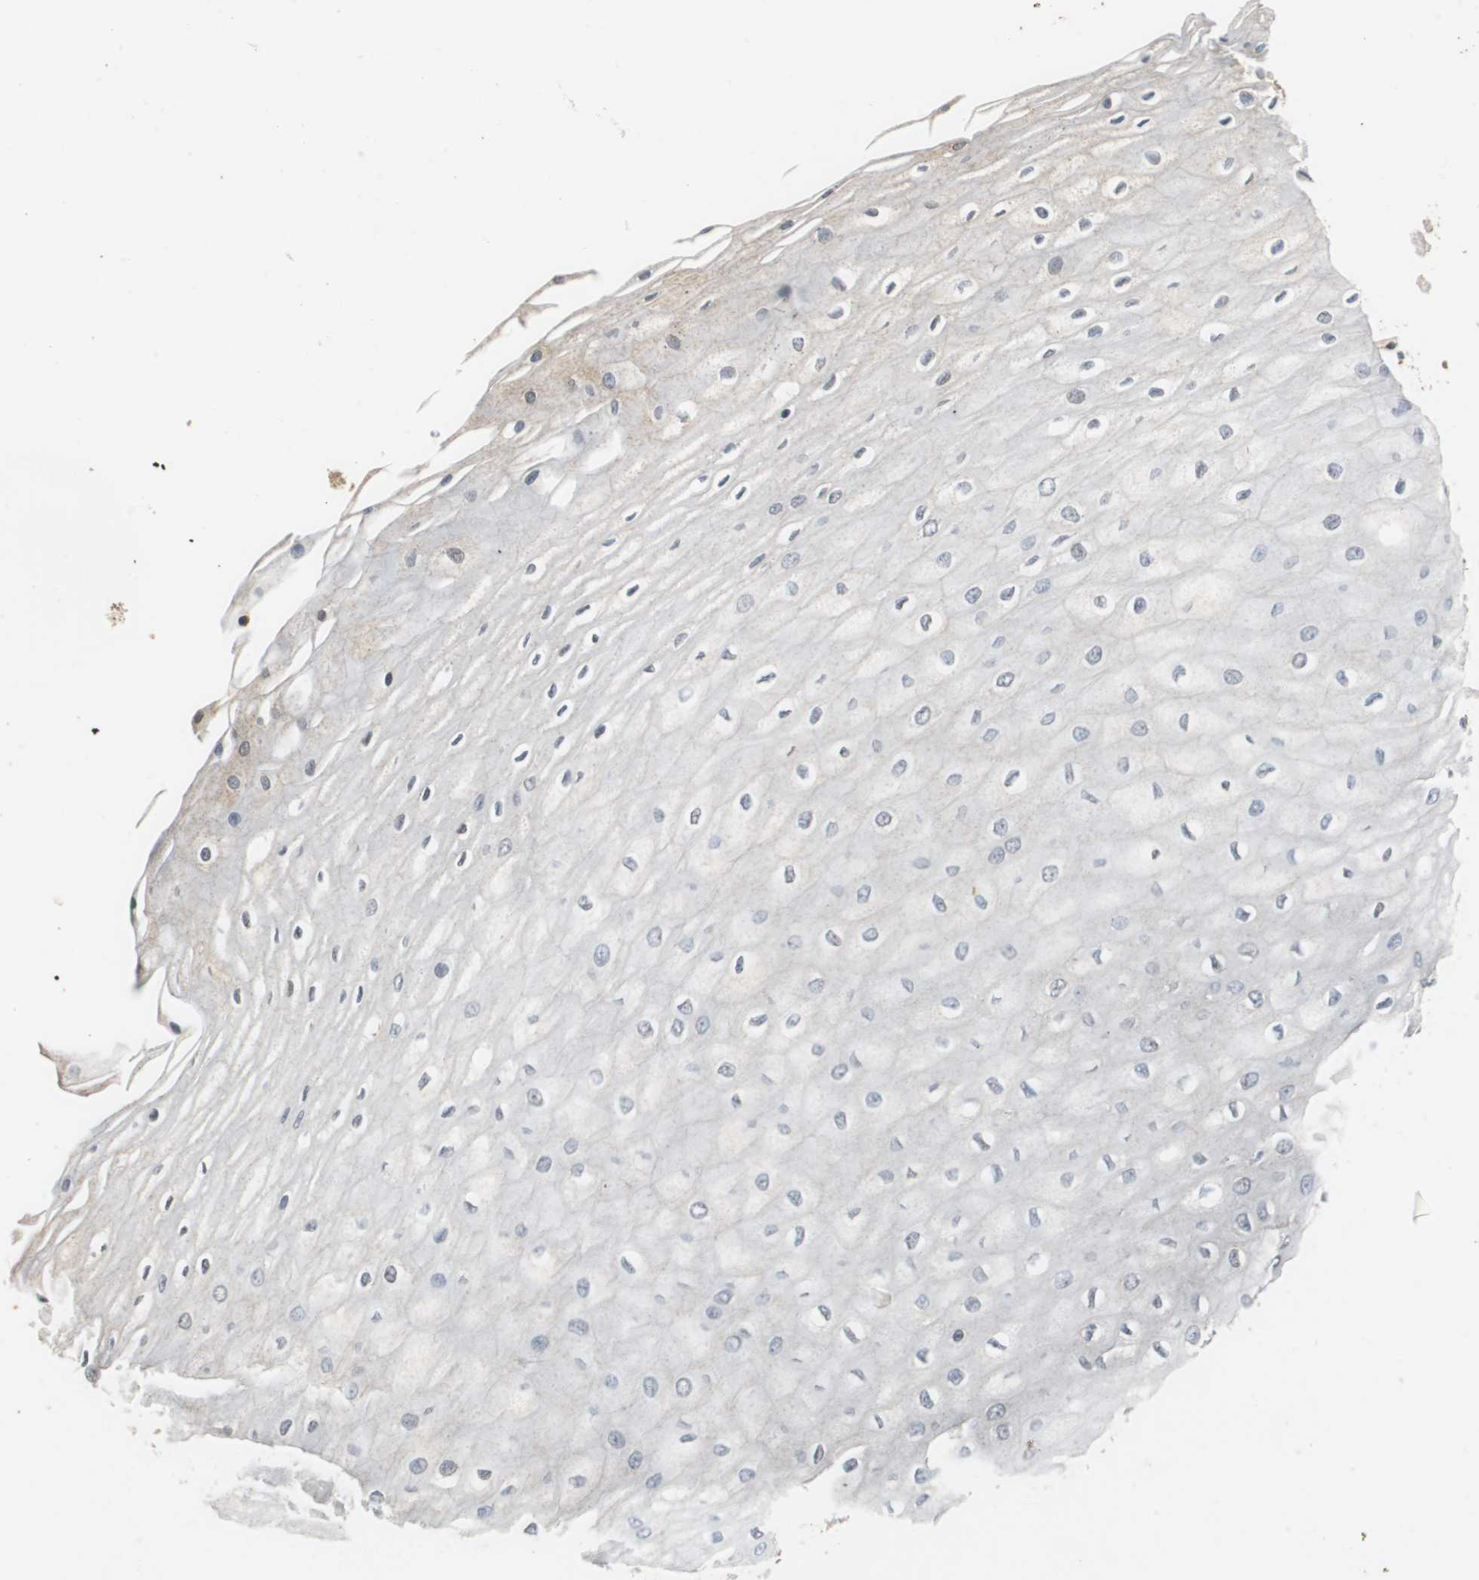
{"staining": {"intensity": "moderate", "quantity": "<25%", "location": "cytoplasmic/membranous"}, "tissue": "esophagus", "cell_type": "Squamous epithelial cells", "image_type": "normal", "snomed": [{"axis": "morphology", "description": "Normal tissue, NOS"}, {"axis": "morphology", "description": "Squamous cell carcinoma, NOS"}, {"axis": "topography", "description": "Esophagus"}], "caption": "IHC photomicrograph of unremarkable esophagus stained for a protein (brown), which reveals low levels of moderate cytoplasmic/membranous positivity in approximately <25% of squamous epithelial cells.", "gene": "VBP1", "patient": {"sex": "male", "age": 65}}